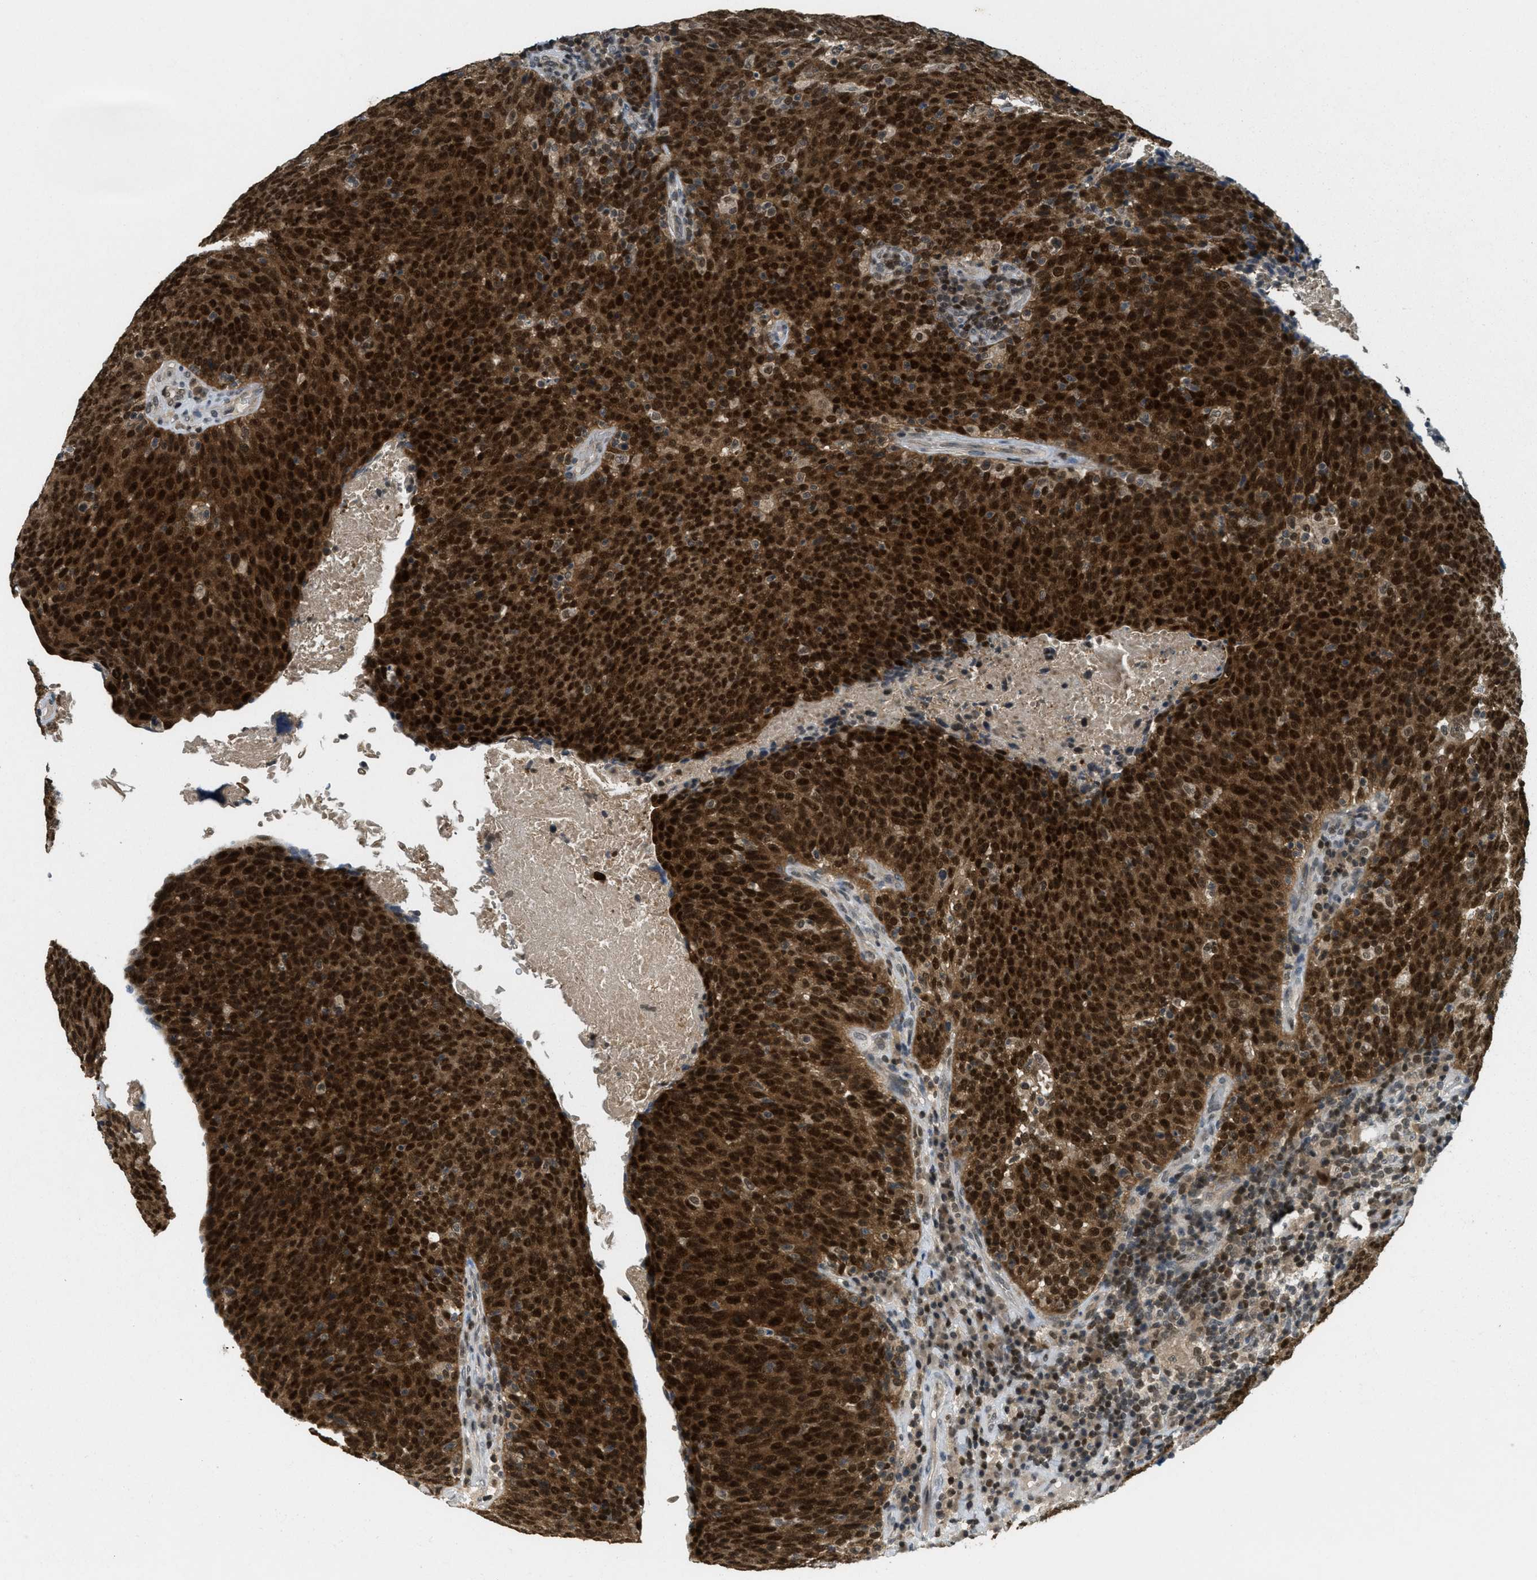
{"staining": {"intensity": "strong", "quantity": ">75%", "location": "cytoplasmic/membranous,nuclear"}, "tissue": "head and neck cancer", "cell_type": "Tumor cells", "image_type": "cancer", "snomed": [{"axis": "morphology", "description": "Squamous cell carcinoma, NOS"}, {"axis": "morphology", "description": "Squamous cell carcinoma, metastatic, NOS"}, {"axis": "topography", "description": "Lymph node"}, {"axis": "topography", "description": "Head-Neck"}], "caption": "Human head and neck squamous cell carcinoma stained with a protein marker demonstrates strong staining in tumor cells.", "gene": "DNAJB1", "patient": {"sex": "male", "age": 62}}